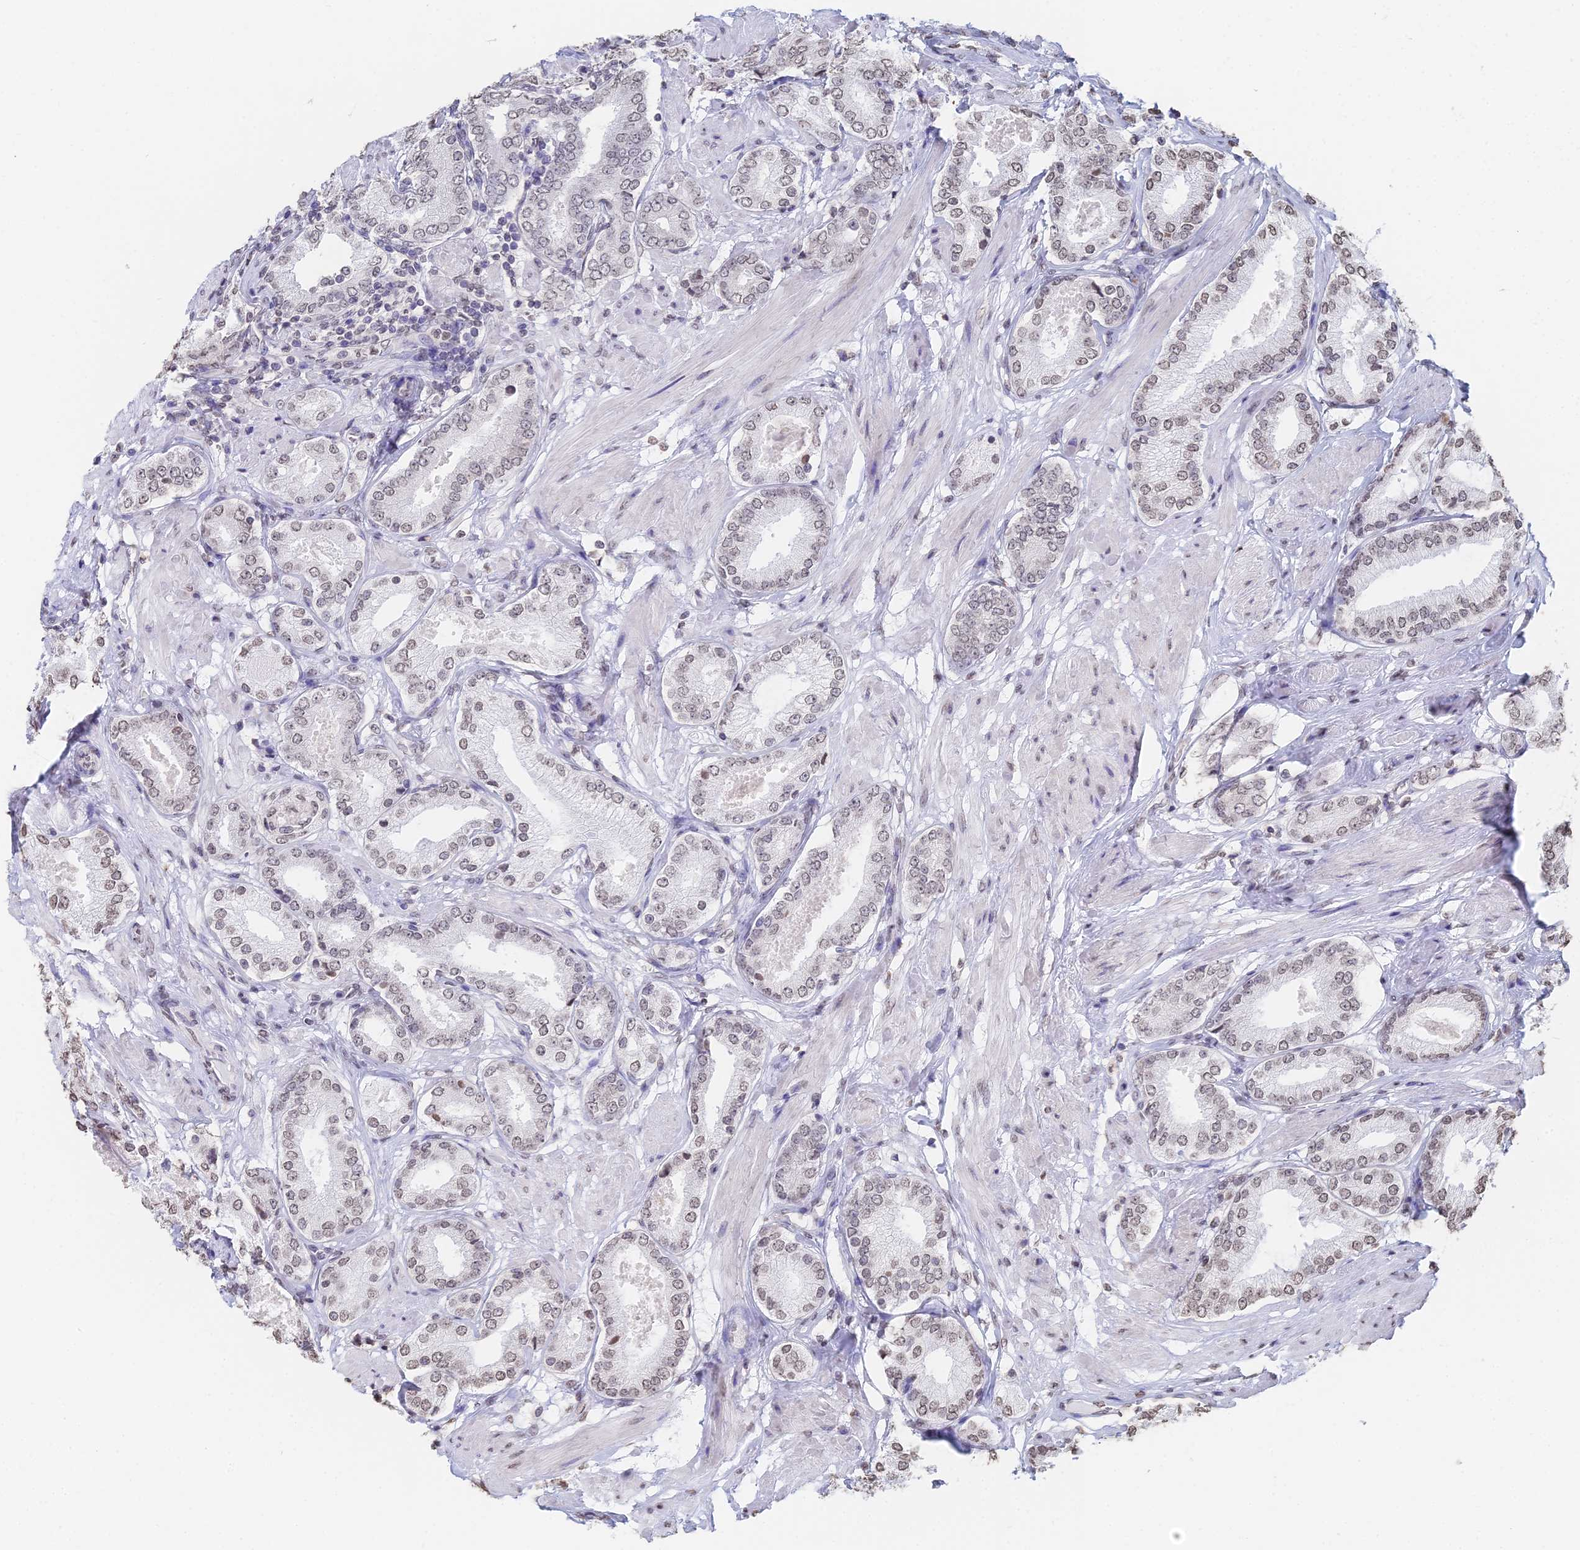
{"staining": {"intensity": "weak", "quantity": ">75%", "location": "nuclear"}, "tissue": "prostate cancer", "cell_type": "Tumor cells", "image_type": "cancer", "snomed": [{"axis": "morphology", "description": "Adenocarcinoma, High grade"}, {"axis": "topography", "description": "Prostate and seminal vesicle, NOS"}], "caption": "Immunohistochemical staining of human prostate cancer (high-grade adenocarcinoma) shows low levels of weak nuclear expression in about >75% of tumor cells. (DAB (3,3'-diaminobenzidine) IHC with brightfield microscopy, high magnification).", "gene": "GBP3", "patient": {"sex": "male", "age": 64}}